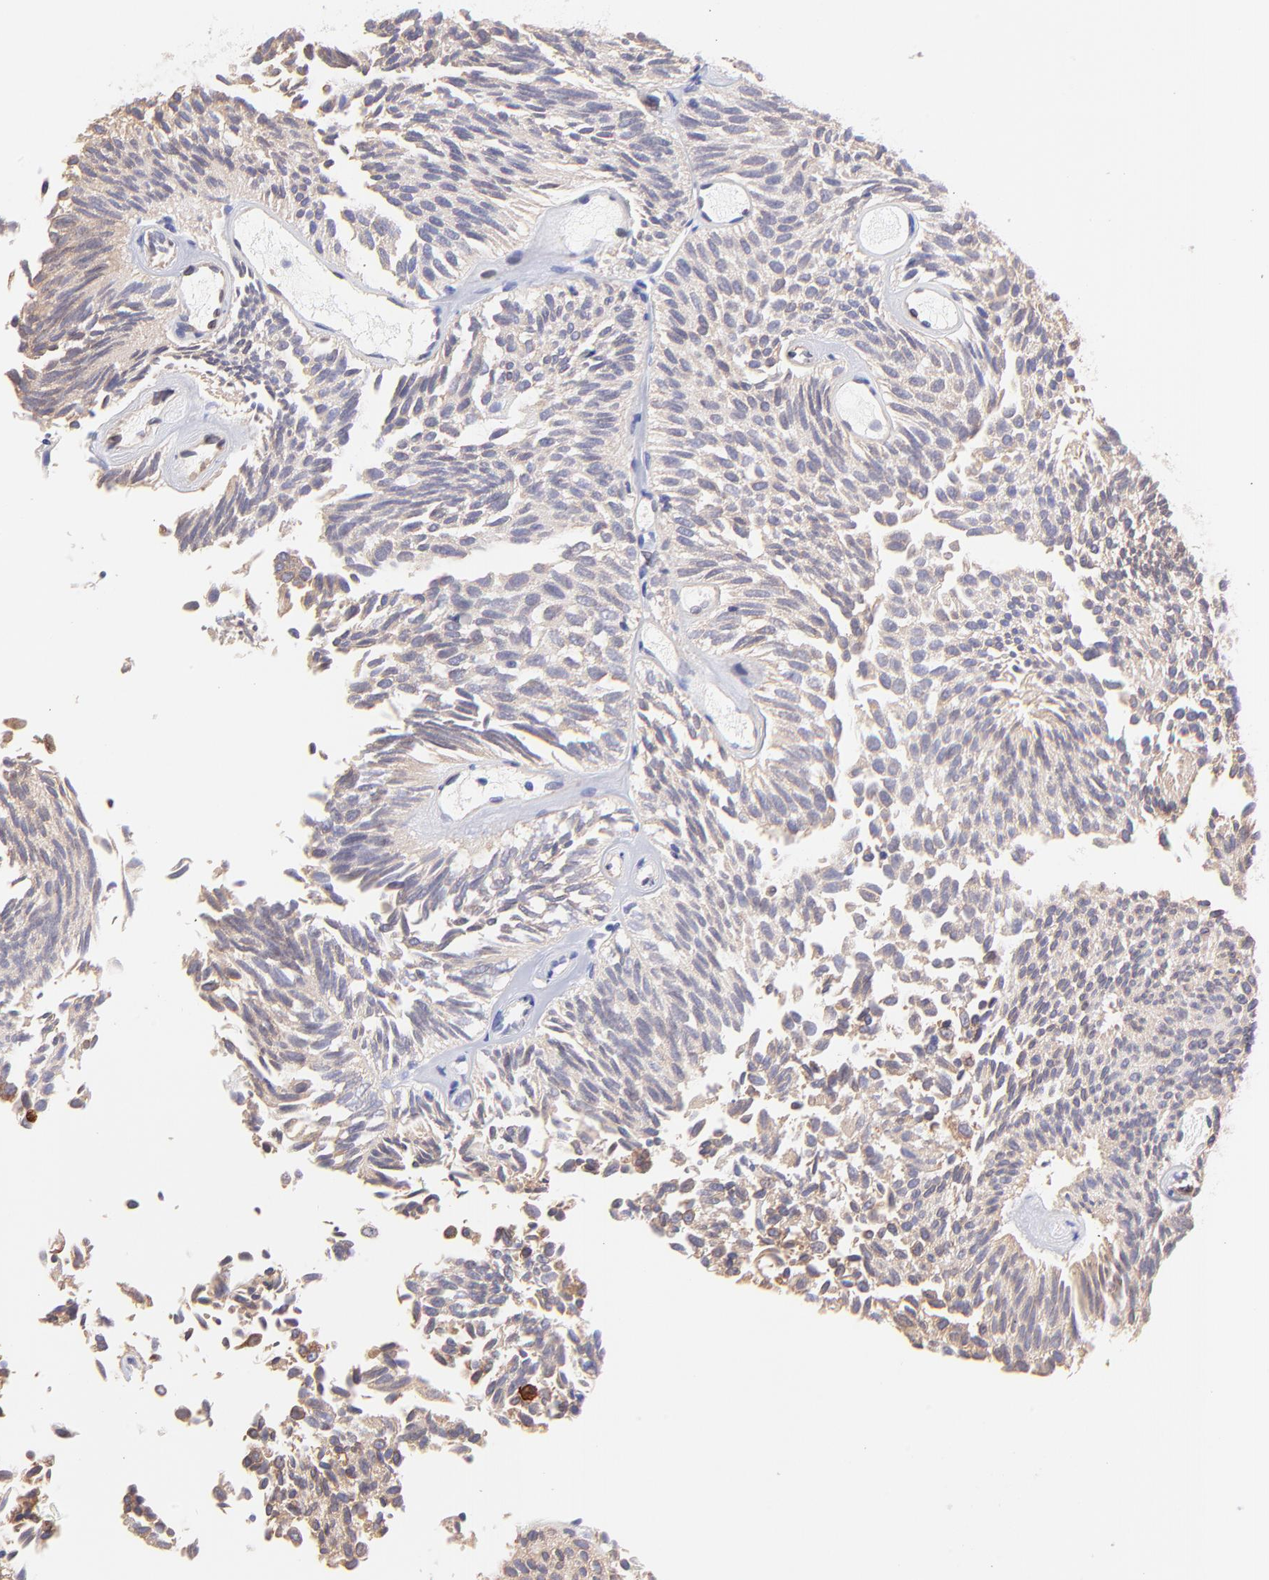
{"staining": {"intensity": "moderate", "quantity": ">75%", "location": "cytoplasmic/membranous"}, "tissue": "urothelial cancer", "cell_type": "Tumor cells", "image_type": "cancer", "snomed": [{"axis": "morphology", "description": "Urothelial carcinoma, Low grade"}, {"axis": "topography", "description": "Urinary bladder"}], "caption": "This micrograph reveals IHC staining of urothelial cancer, with medium moderate cytoplasmic/membranous positivity in about >75% of tumor cells.", "gene": "IRAG2", "patient": {"sex": "male", "age": 76}}